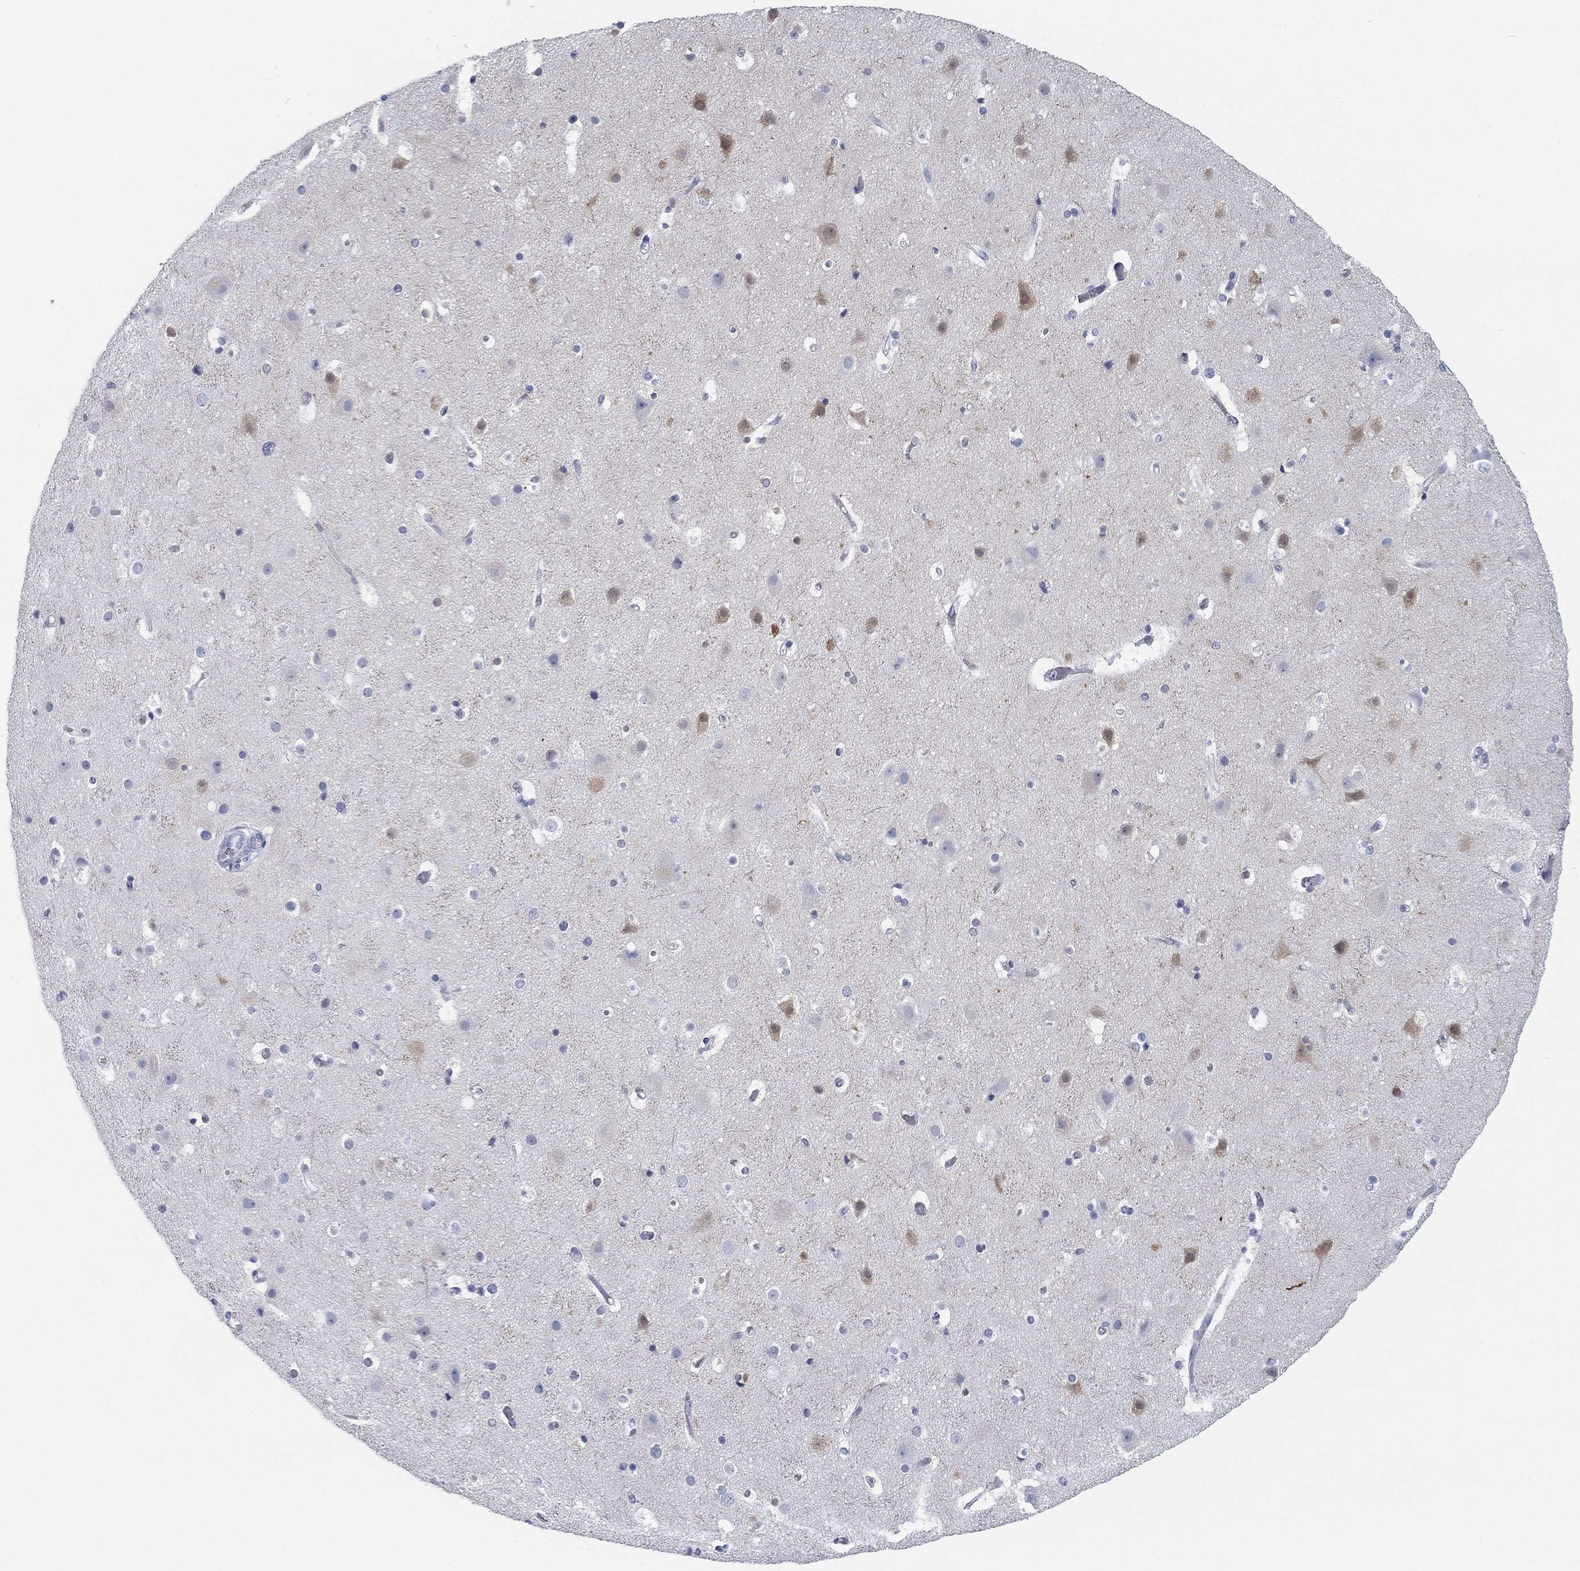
{"staining": {"intensity": "negative", "quantity": "none", "location": "none"}, "tissue": "cerebral cortex", "cell_type": "Endothelial cells", "image_type": "normal", "snomed": [{"axis": "morphology", "description": "Normal tissue, NOS"}, {"axis": "topography", "description": "Cerebral cortex"}], "caption": "High power microscopy micrograph of an immunohistochemistry (IHC) histopathology image of benign cerebral cortex, revealing no significant staining in endothelial cells.", "gene": "CALB1", "patient": {"sex": "female", "age": 52}}